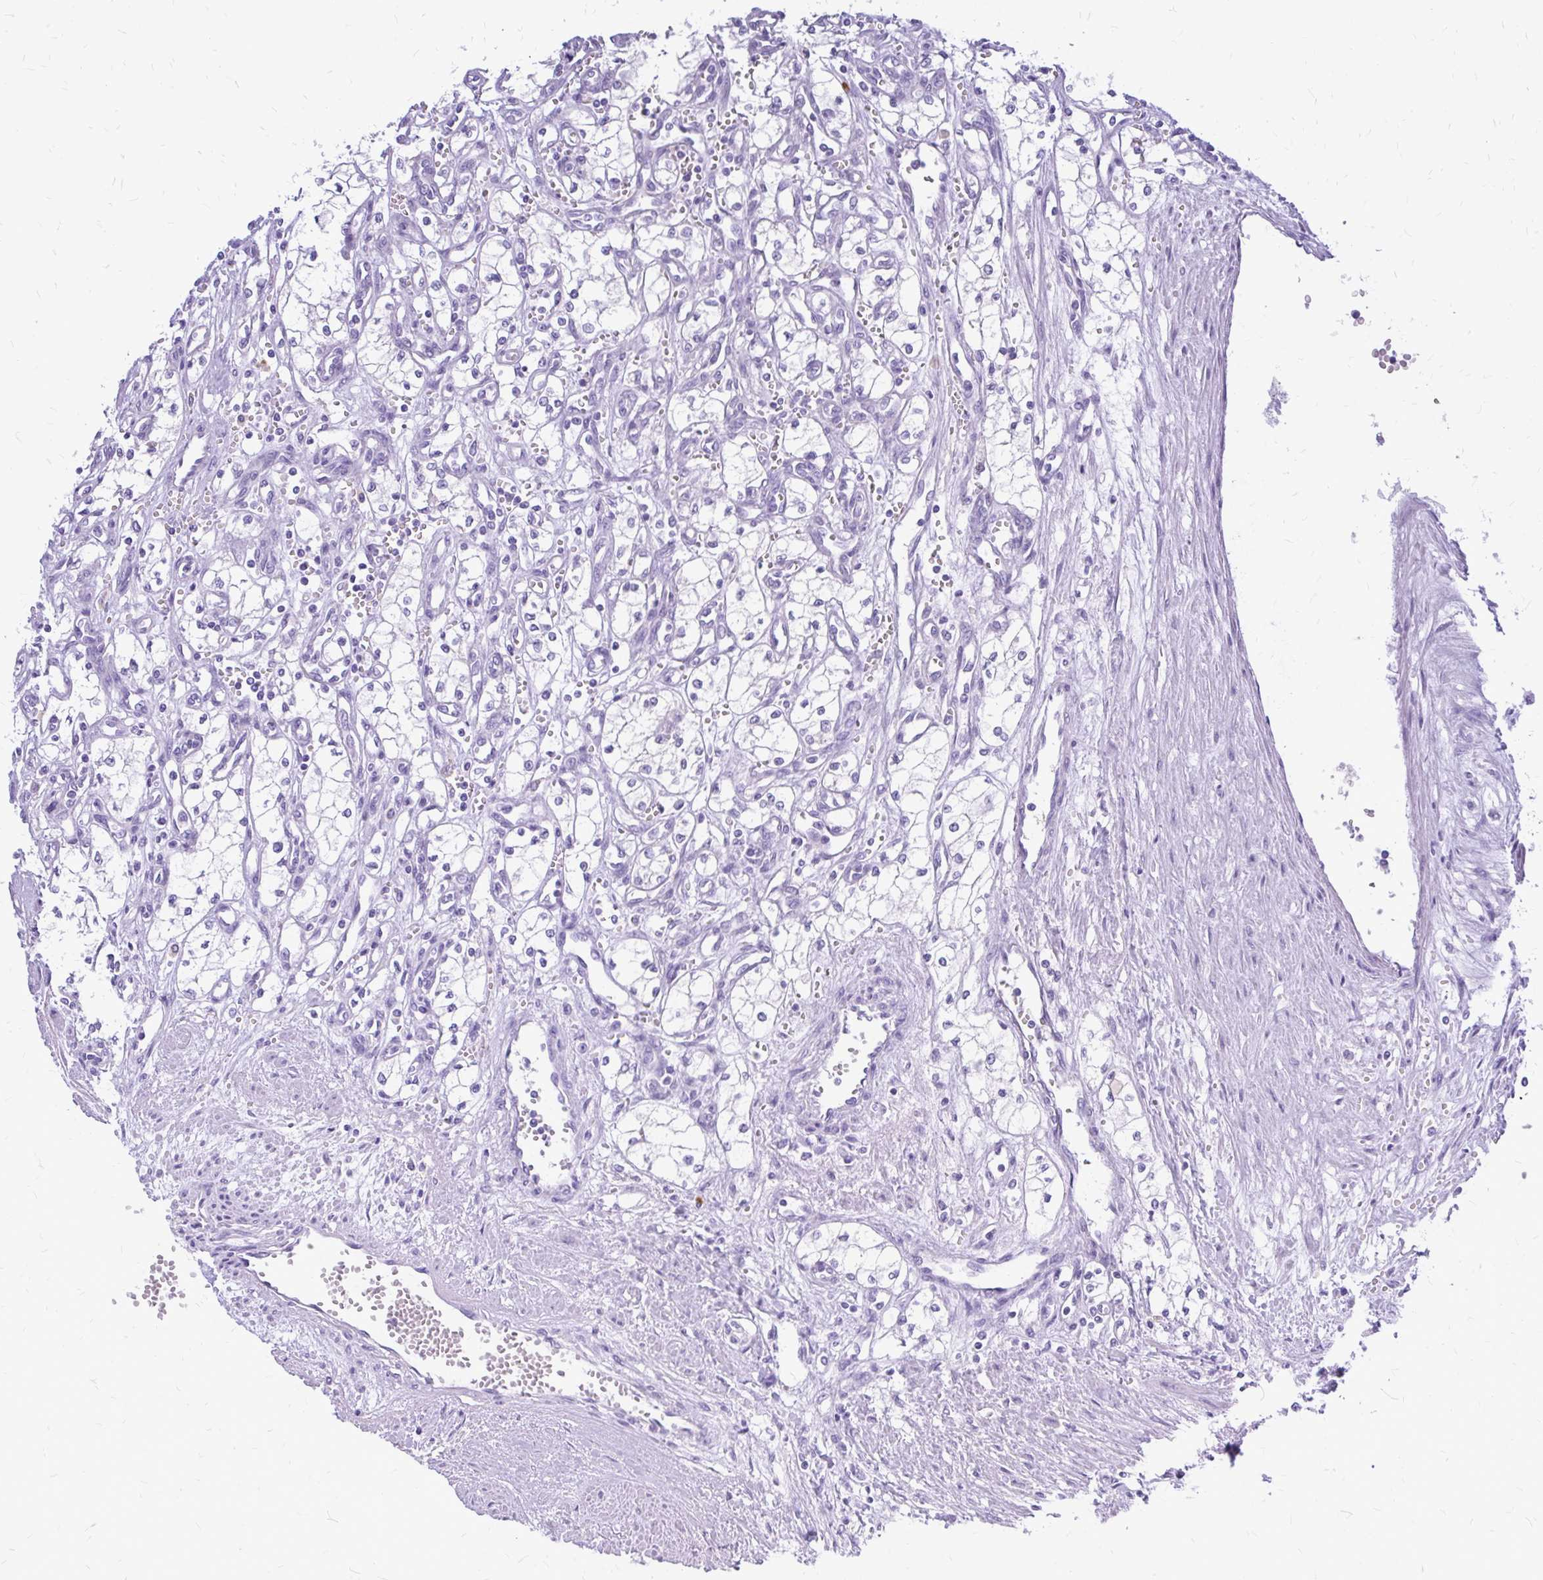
{"staining": {"intensity": "negative", "quantity": "none", "location": "none"}, "tissue": "renal cancer", "cell_type": "Tumor cells", "image_type": "cancer", "snomed": [{"axis": "morphology", "description": "Adenocarcinoma, NOS"}, {"axis": "topography", "description": "Kidney"}], "caption": "Human renal adenocarcinoma stained for a protein using immunohistochemistry (IHC) exhibits no expression in tumor cells.", "gene": "MAP1LC3A", "patient": {"sex": "male", "age": 59}}